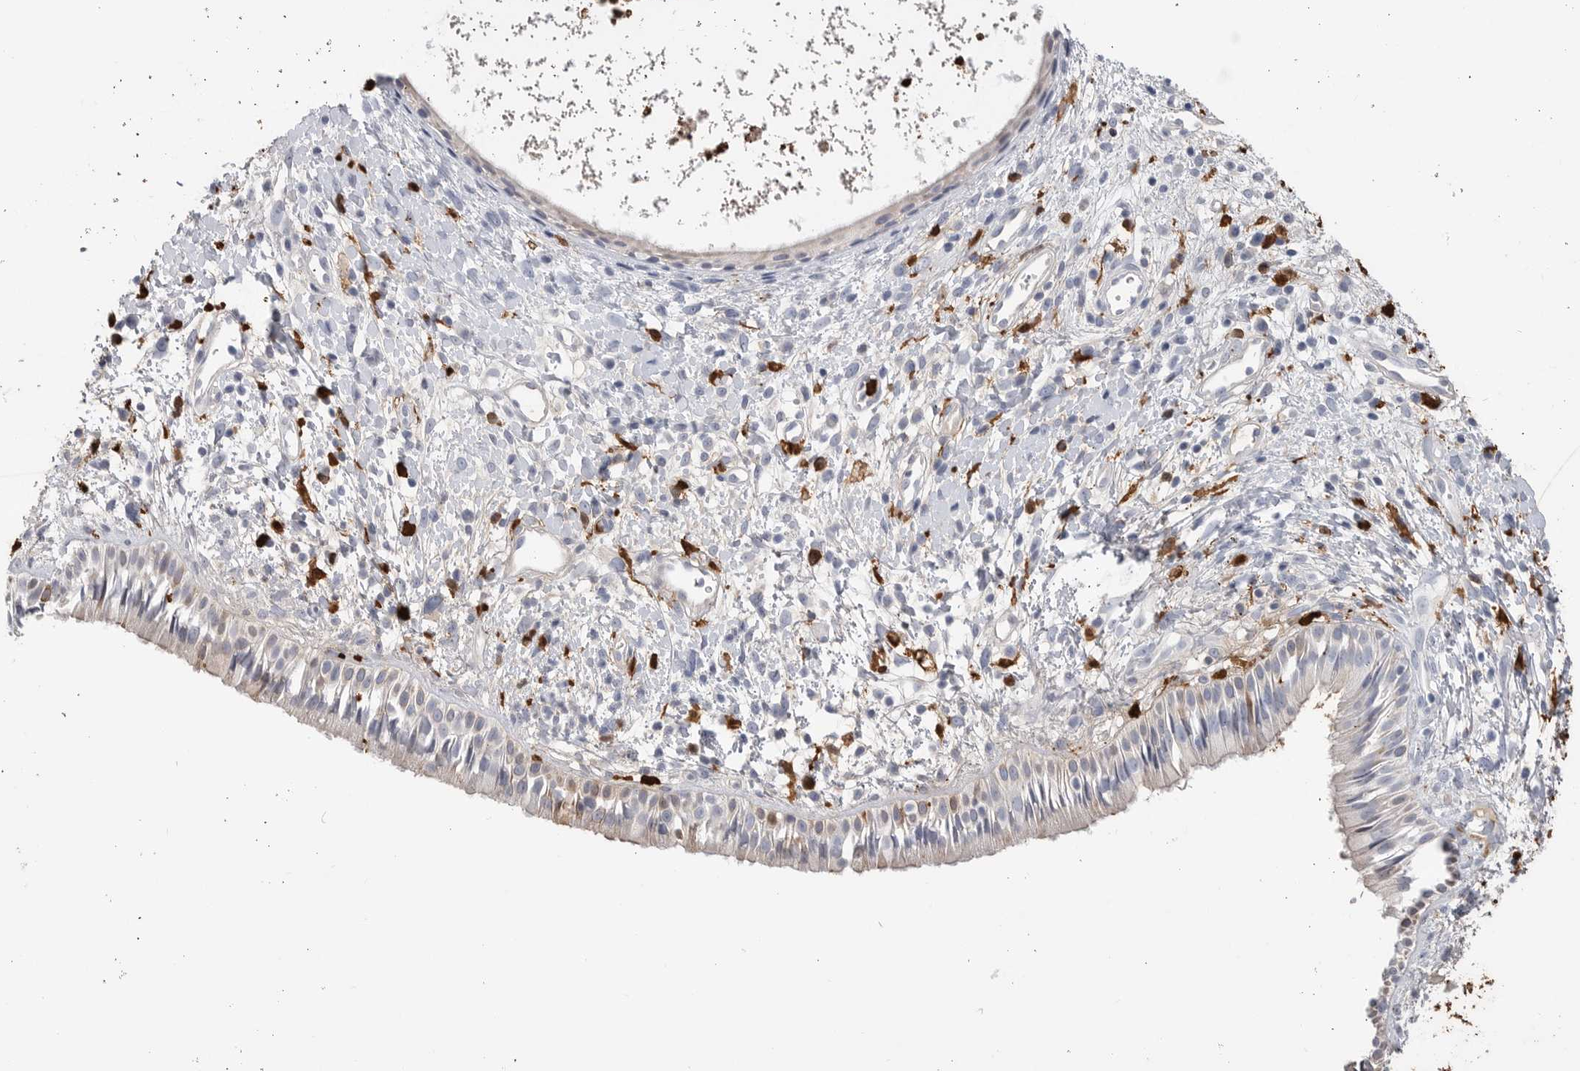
{"staining": {"intensity": "negative", "quantity": "none", "location": "none"}, "tissue": "nasopharynx", "cell_type": "Respiratory epithelial cells", "image_type": "normal", "snomed": [{"axis": "morphology", "description": "Normal tissue, NOS"}, {"axis": "topography", "description": "Nasopharynx"}], "caption": "Immunohistochemistry (IHC) image of benign nasopharynx: human nasopharynx stained with DAB (3,3'-diaminobenzidine) reveals no significant protein expression in respiratory epithelial cells.", "gene": "CYB561D1", "patient": {"sex": "male", "age": 22}}